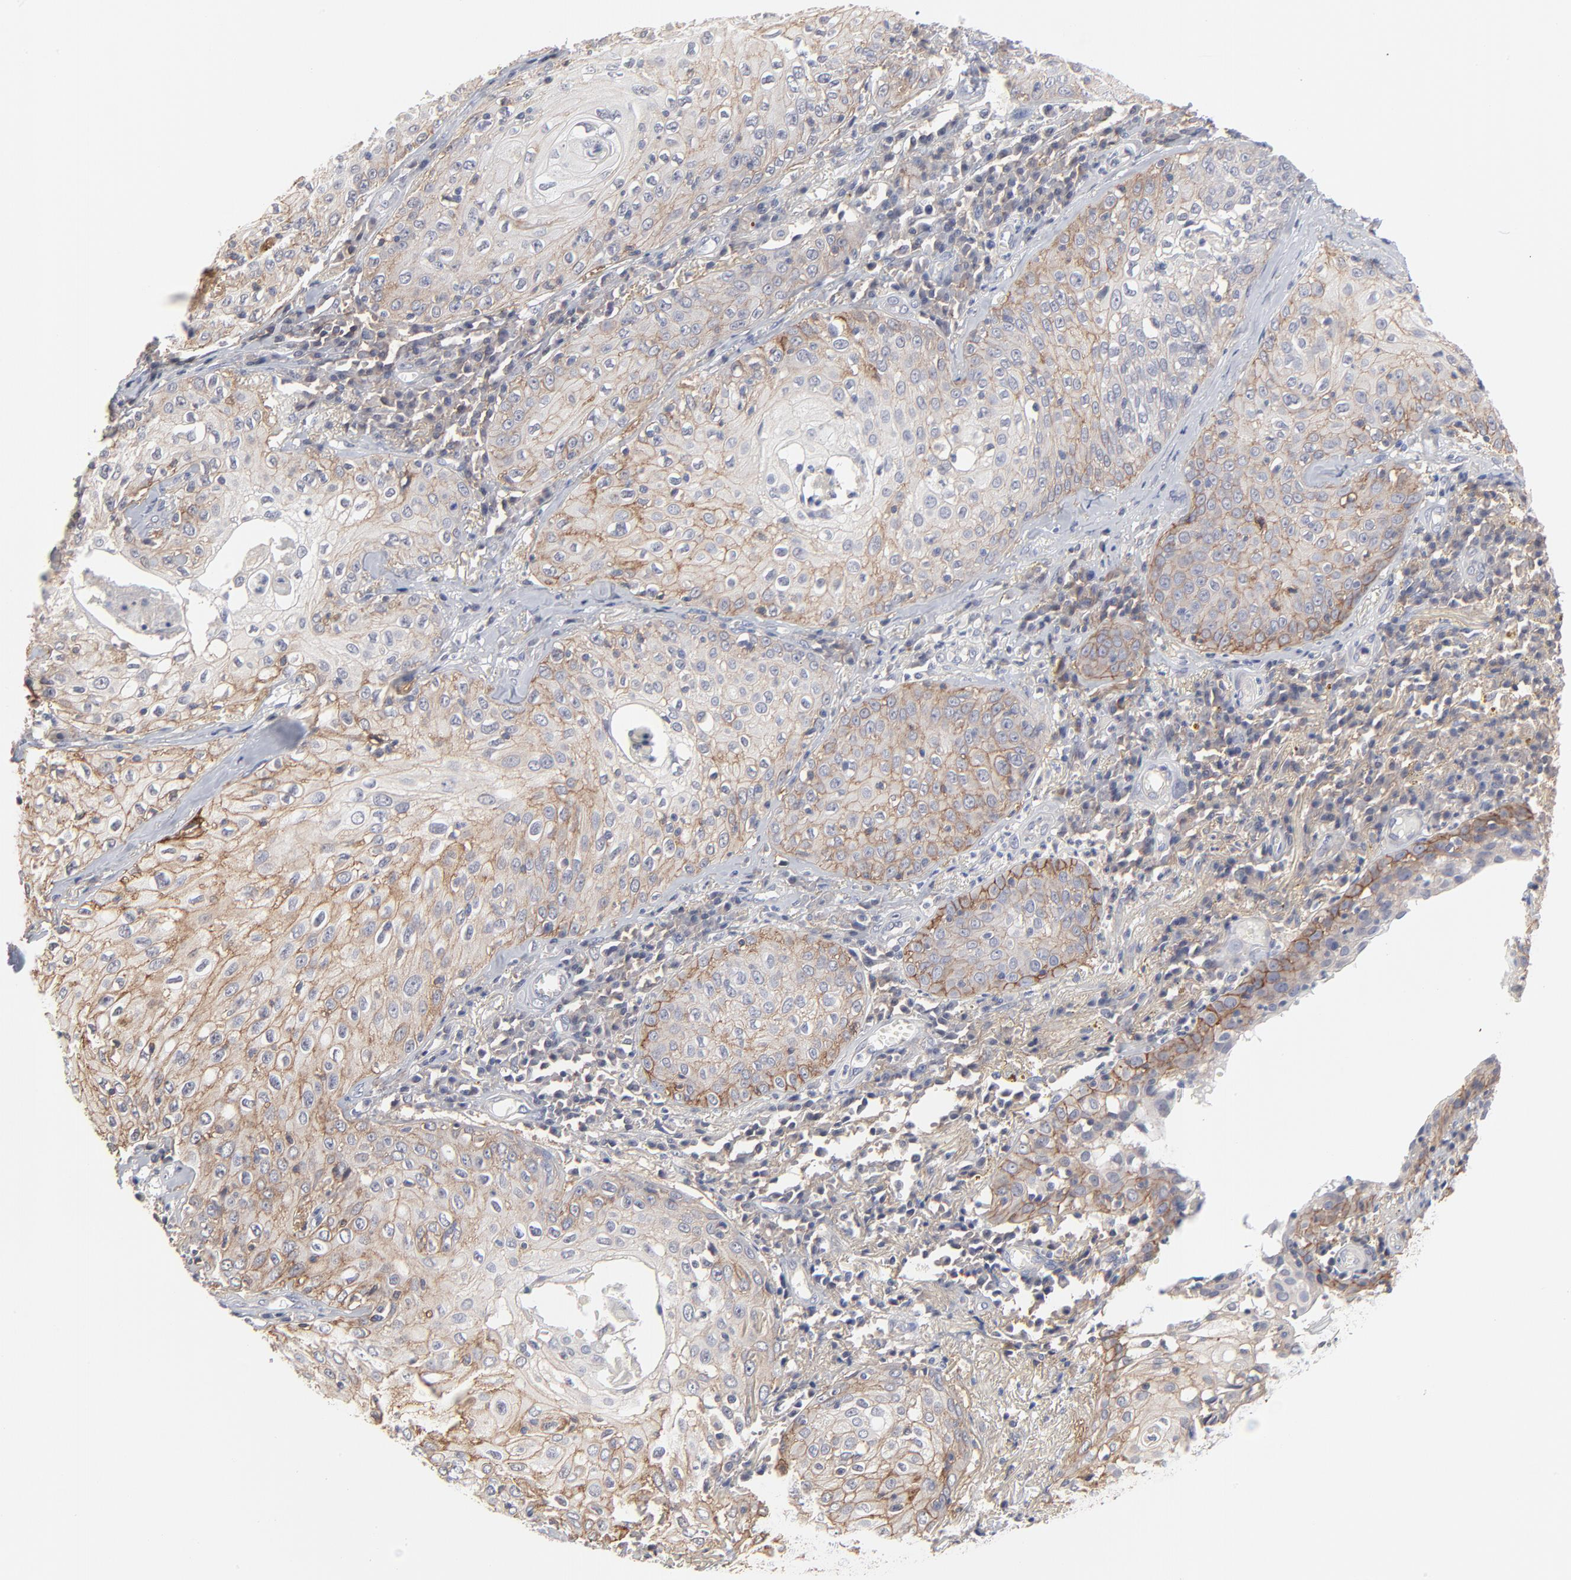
{"staining": {"intensity": "moderate", "quantity": ">75%", "location": "cytoplasmic/membranous"}, "tissue": "skin cancer", "cell_type": "Tumor cells", "image_type": "cancer", "snomed": [{"axis": "morphology", "description": "Squamous cell carcinoma, NOS"}, {"axis": "topography", "description": "Skin"}], "caption": "Moderate cytoplasmic/membranous expression is seen in approximately >75% of tumor cells in skin cancer. The staining is performed using DAB brown chromogen to label protein expression. The nuclei are counter-stained blue using hematoxylin.", "gene": "SLC16A1", "patient": {"sex": "male", "age": 65}}